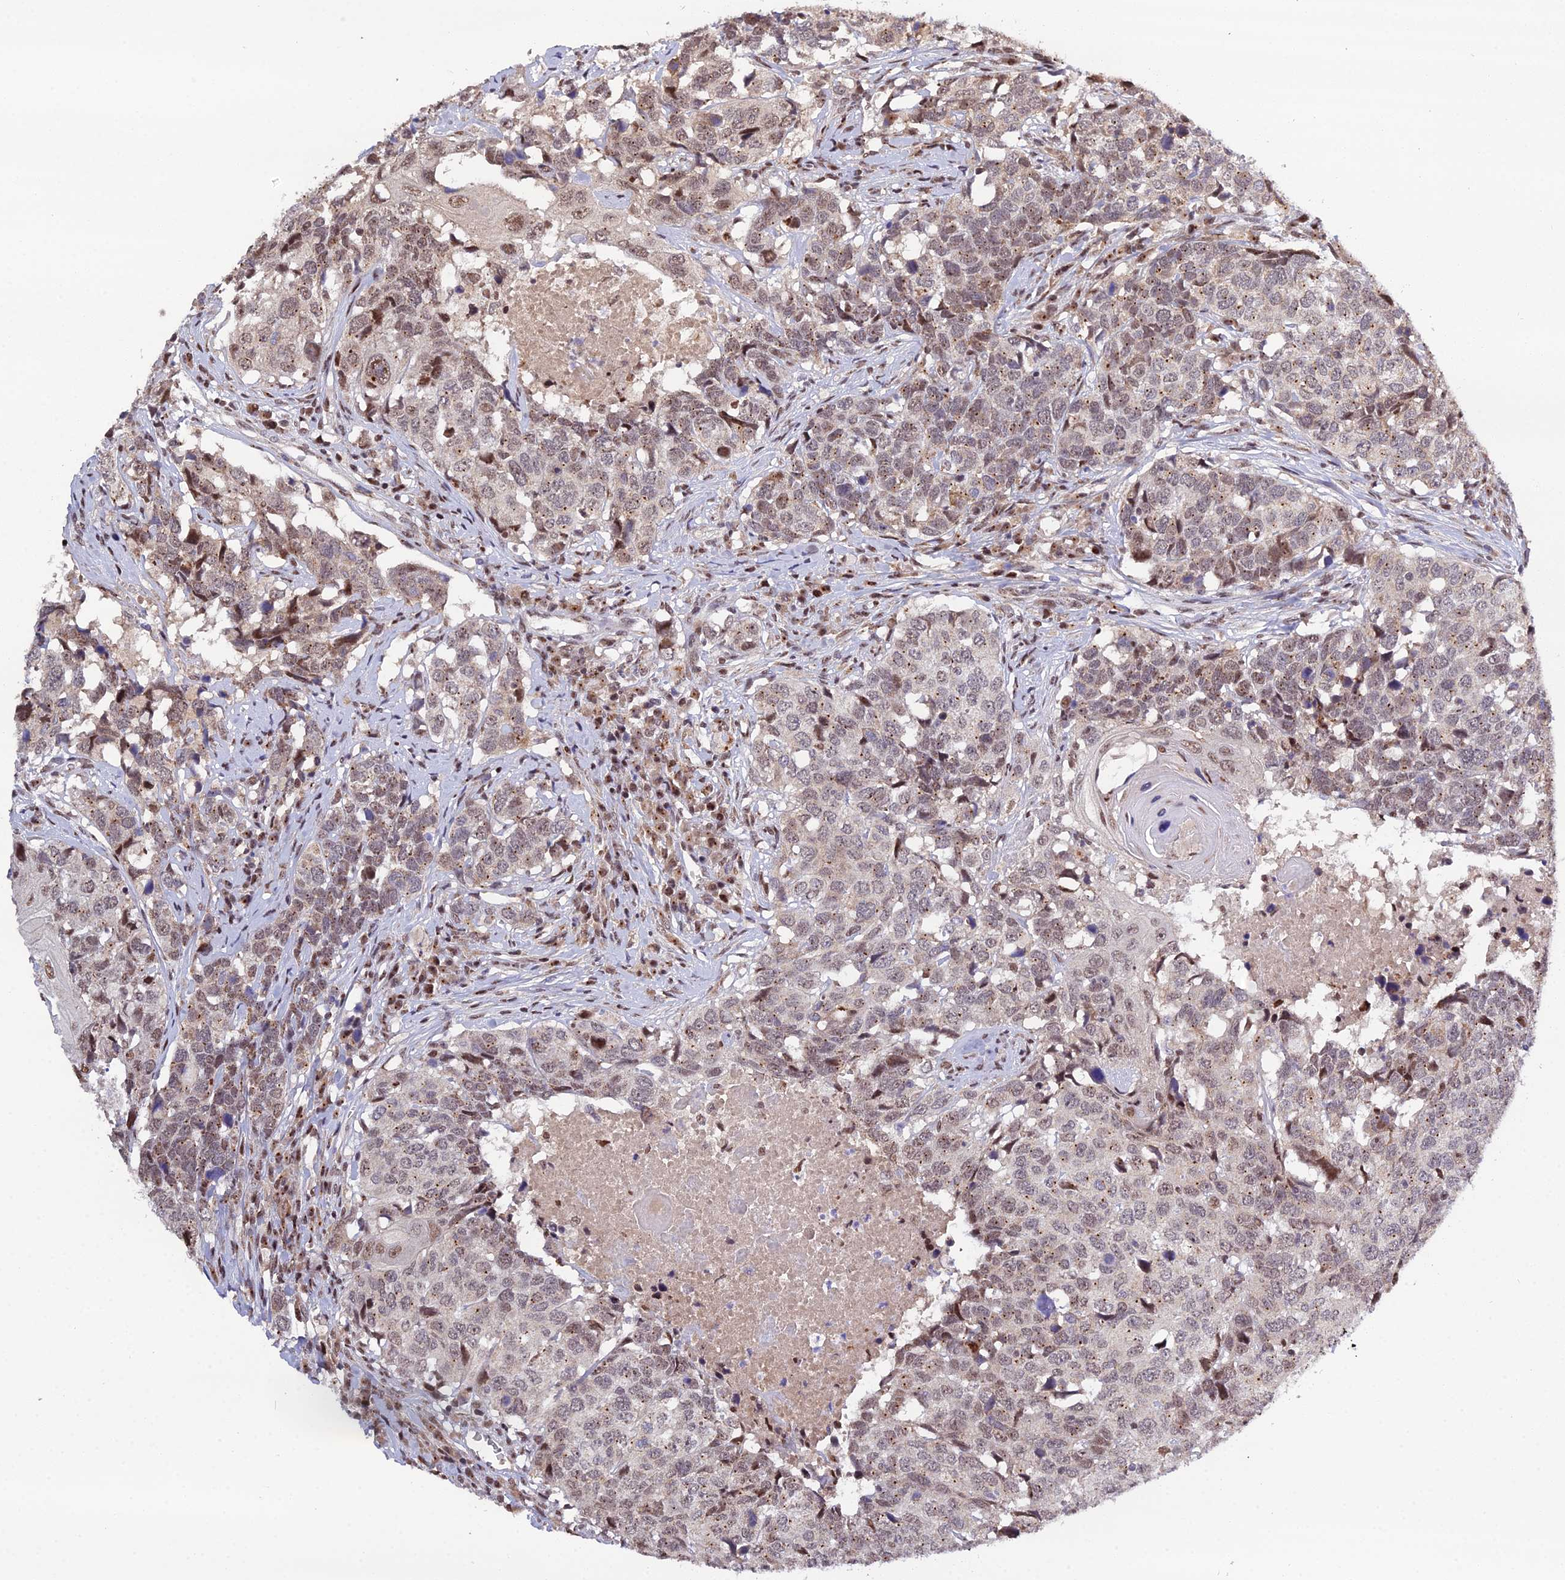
{"staining": {"intensity": "moderate", "quantity": ">75%", "location": "nuclear"}, "tissue": "head and neck cancer", "cell_type": "Tumor cells", "image_type": "cancer", "snomed": [{"axis": "morphology", "description": "Squamous cell carcinoma, NOS"}, {"axis": "topography", "description": "Head-Neck"}], "caption": "Moderate nuclear staining is appreciated in approximately >75% of tumor cells in head and neck cancer (squamous cell carcinoma).", "gene": "ARL2", "patient": {"sex": "male", "age": 66}}